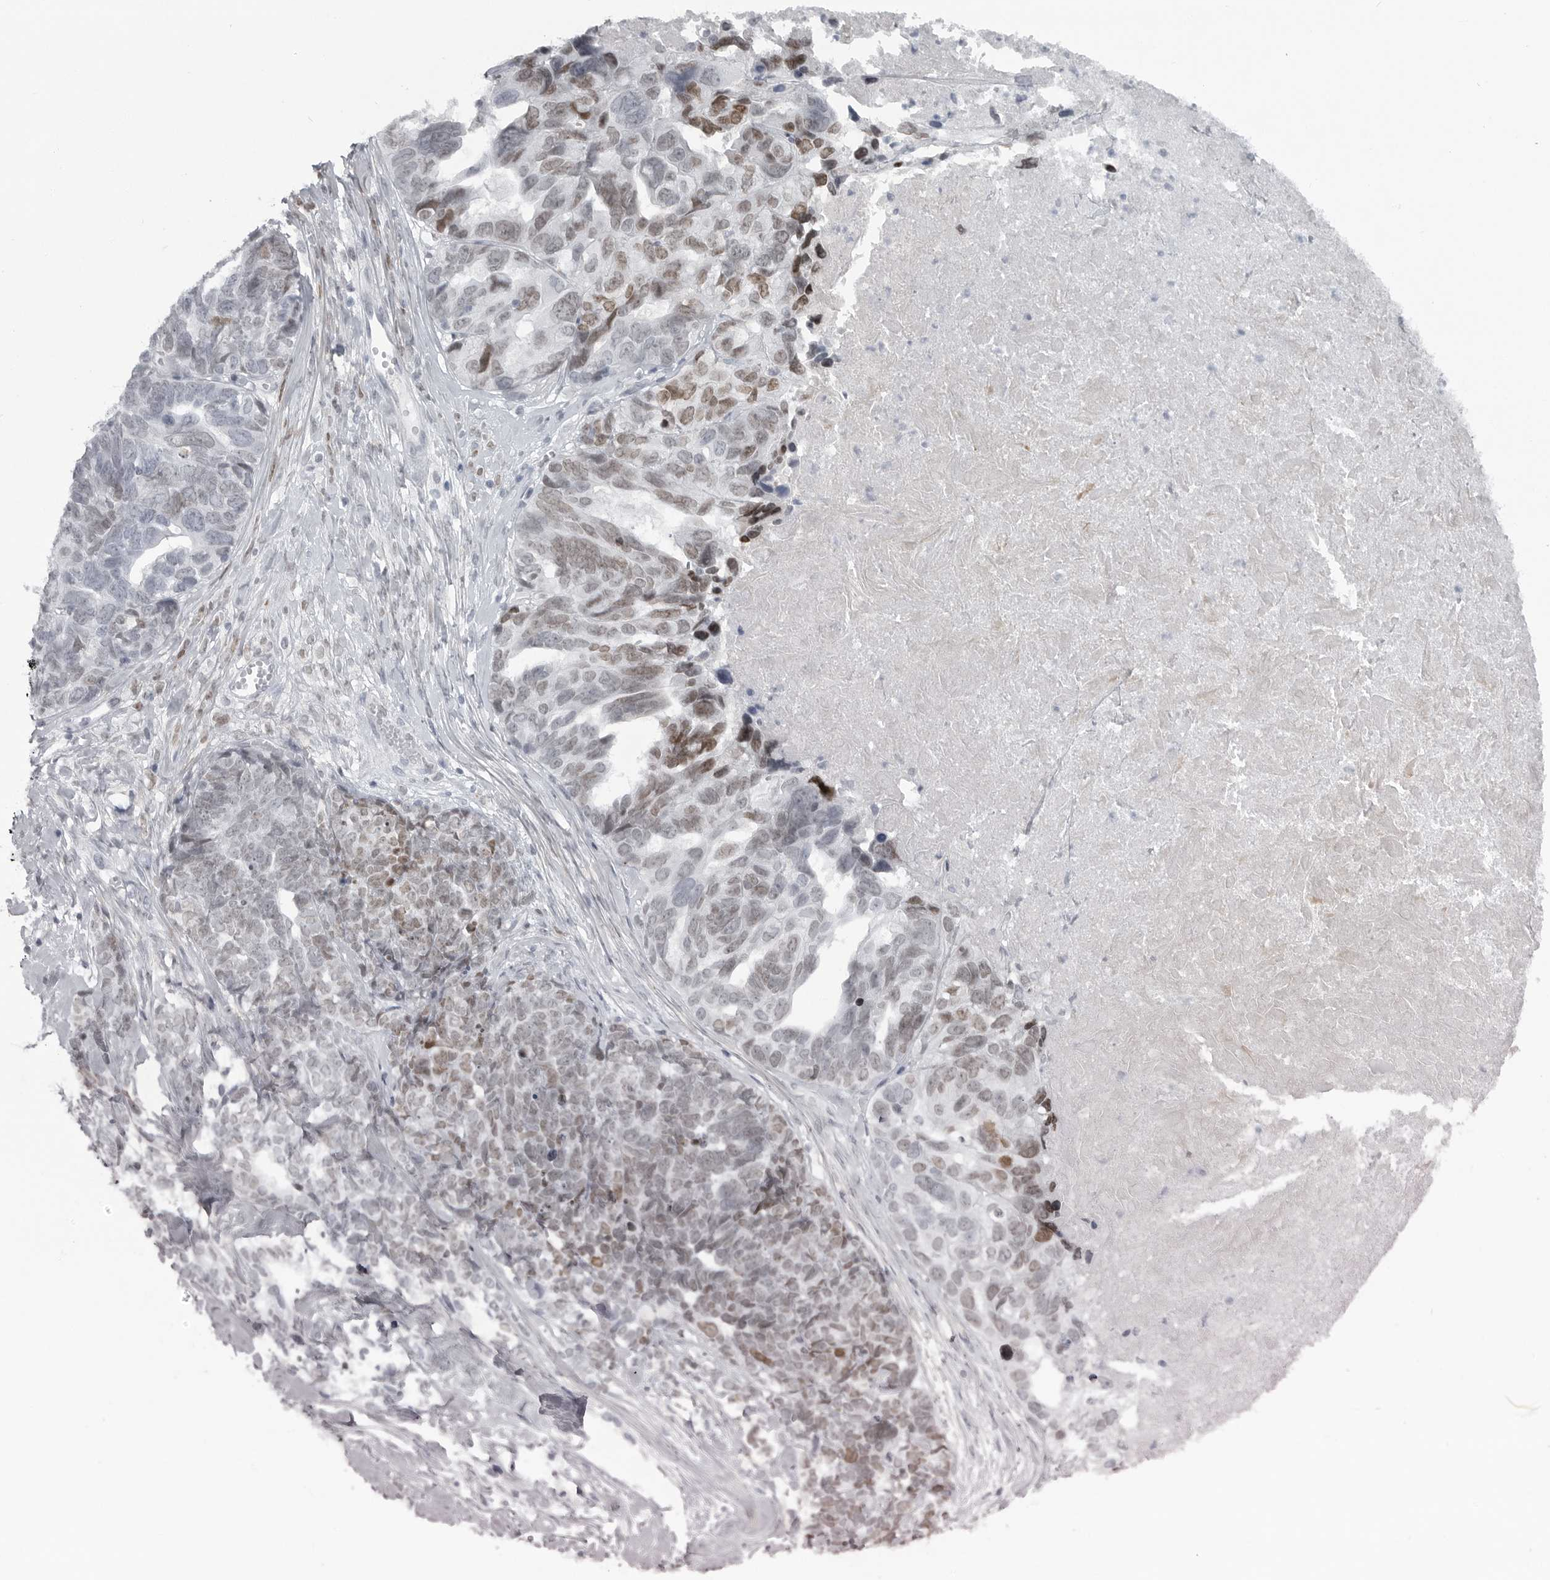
{"staining": {"intensity": "moderate", "quantity": "<25%", "location": "nuclear"}, "tissue": "ovarian cancer", "cell_type": "Tumor cells", "image_type": "cancer", "snomed": [{"axis": "morphology", "description": "Cystadenocarcinoma, serous, NOS"}, {"axis": "topography", "description": "Ovary"}], "caption": "Immunohistochemistry (IHC) image of neoplastic tissue: ovarian cancer (serous cystadenocarcinoma) stained using IHC shows low levels of moderate protein expression localized specifically in the nuclear of tumor cells, appearing as a nuclear brown color.", "gene": "HMGN3", "patient": {"sex": "female", "age": 79}}